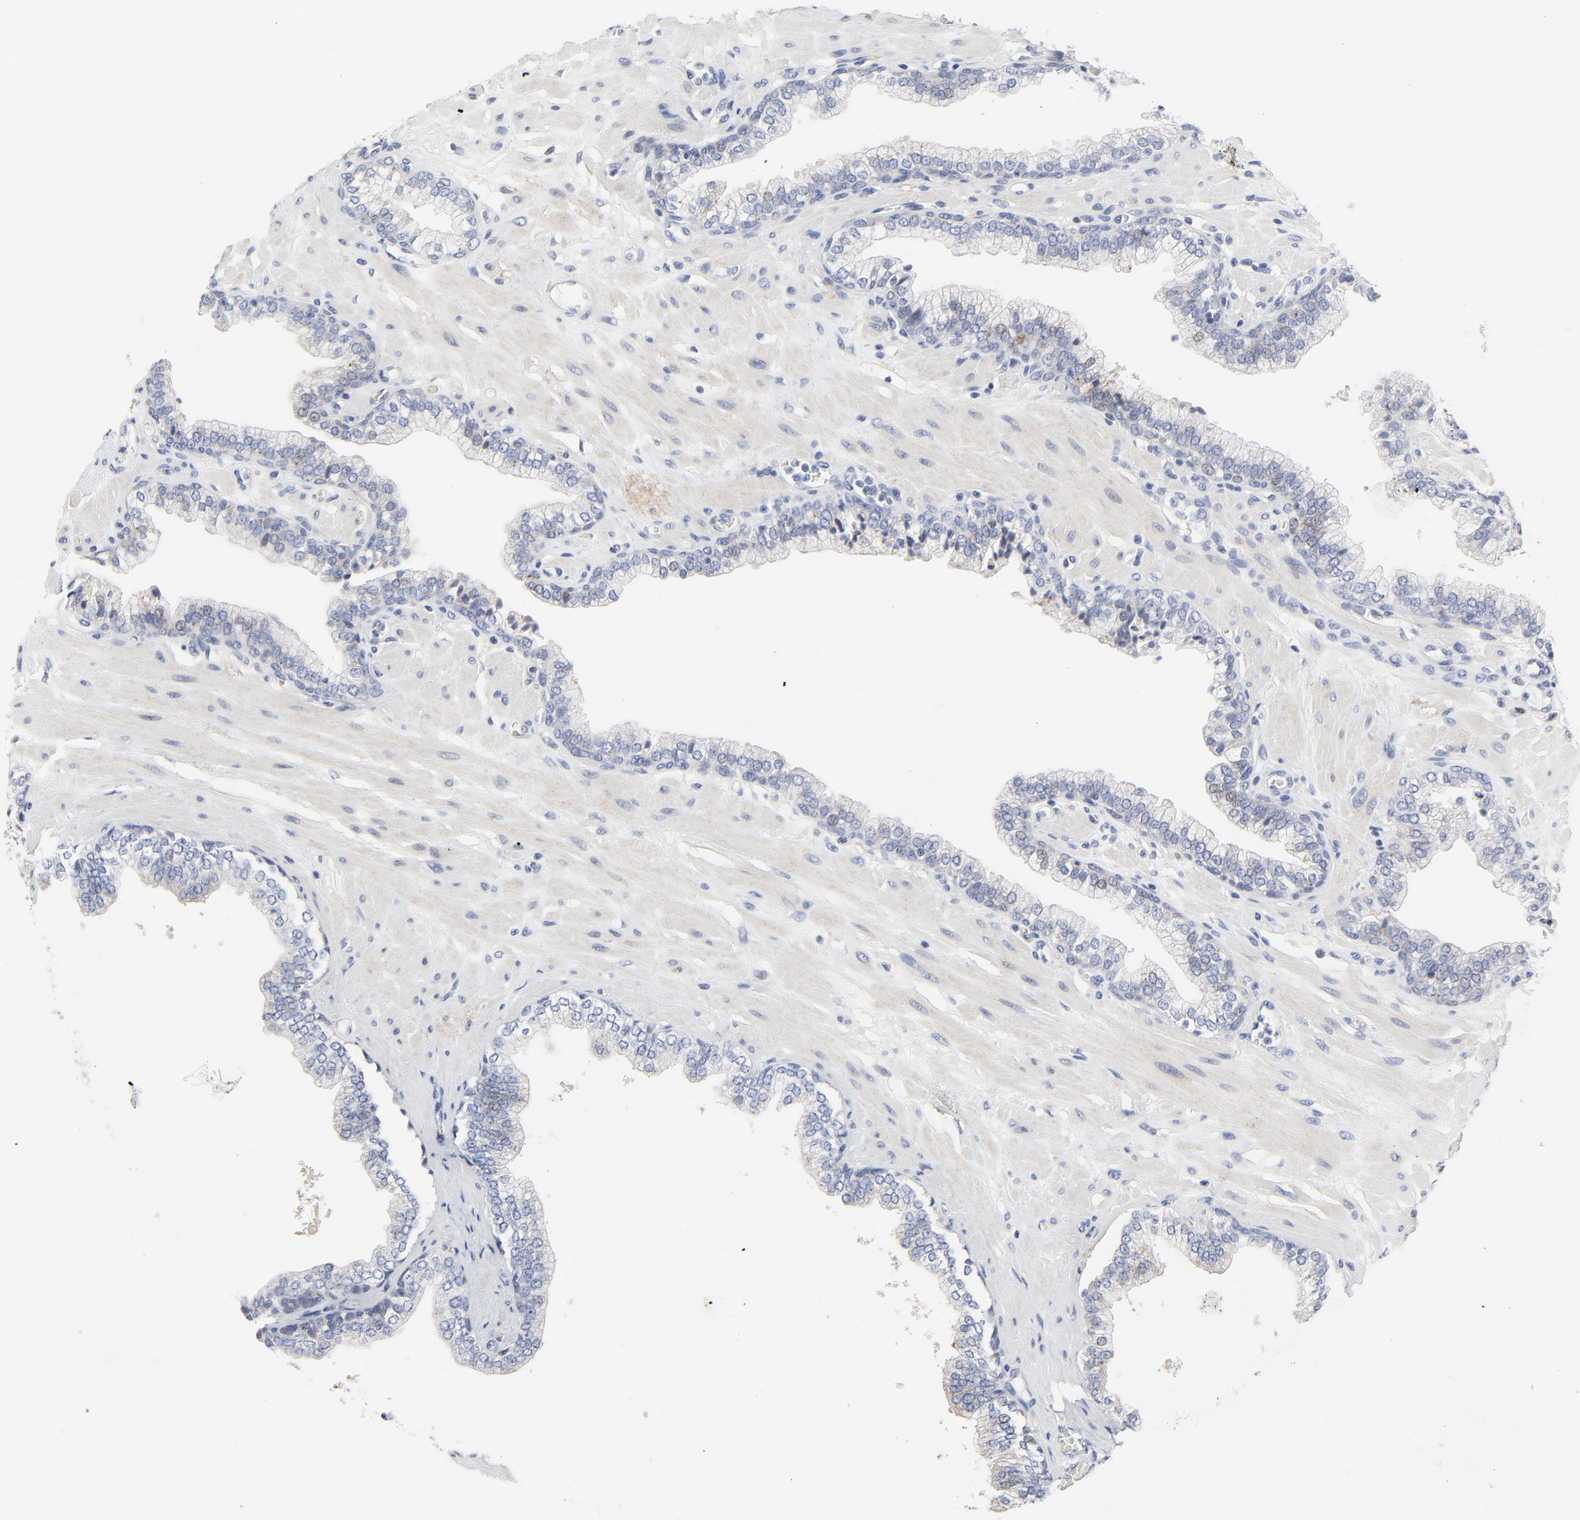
{"staining": {"intensity": "negative", "quantity": "none", "location": "none"}, "tissue": "prostate", "cell_type": "Glandular cells", "image_type": "normal", "snomed": [{"axis": "morphology", "description": "Normal tissue, NOS"}, {"axis": "topography", "description": "Prostate"}], "caption": "IHC of normal human prostate shows no staining in glandular cells. Brightfield microscopy of immunohistochemistry (IHC) stained with DAB (3,3'-diaminobenzidine) (brown) and hematoxylin (blue), captured at high magnification.", "gene": "NLGN3", "patient": {"sex": "male", "age": 60}}